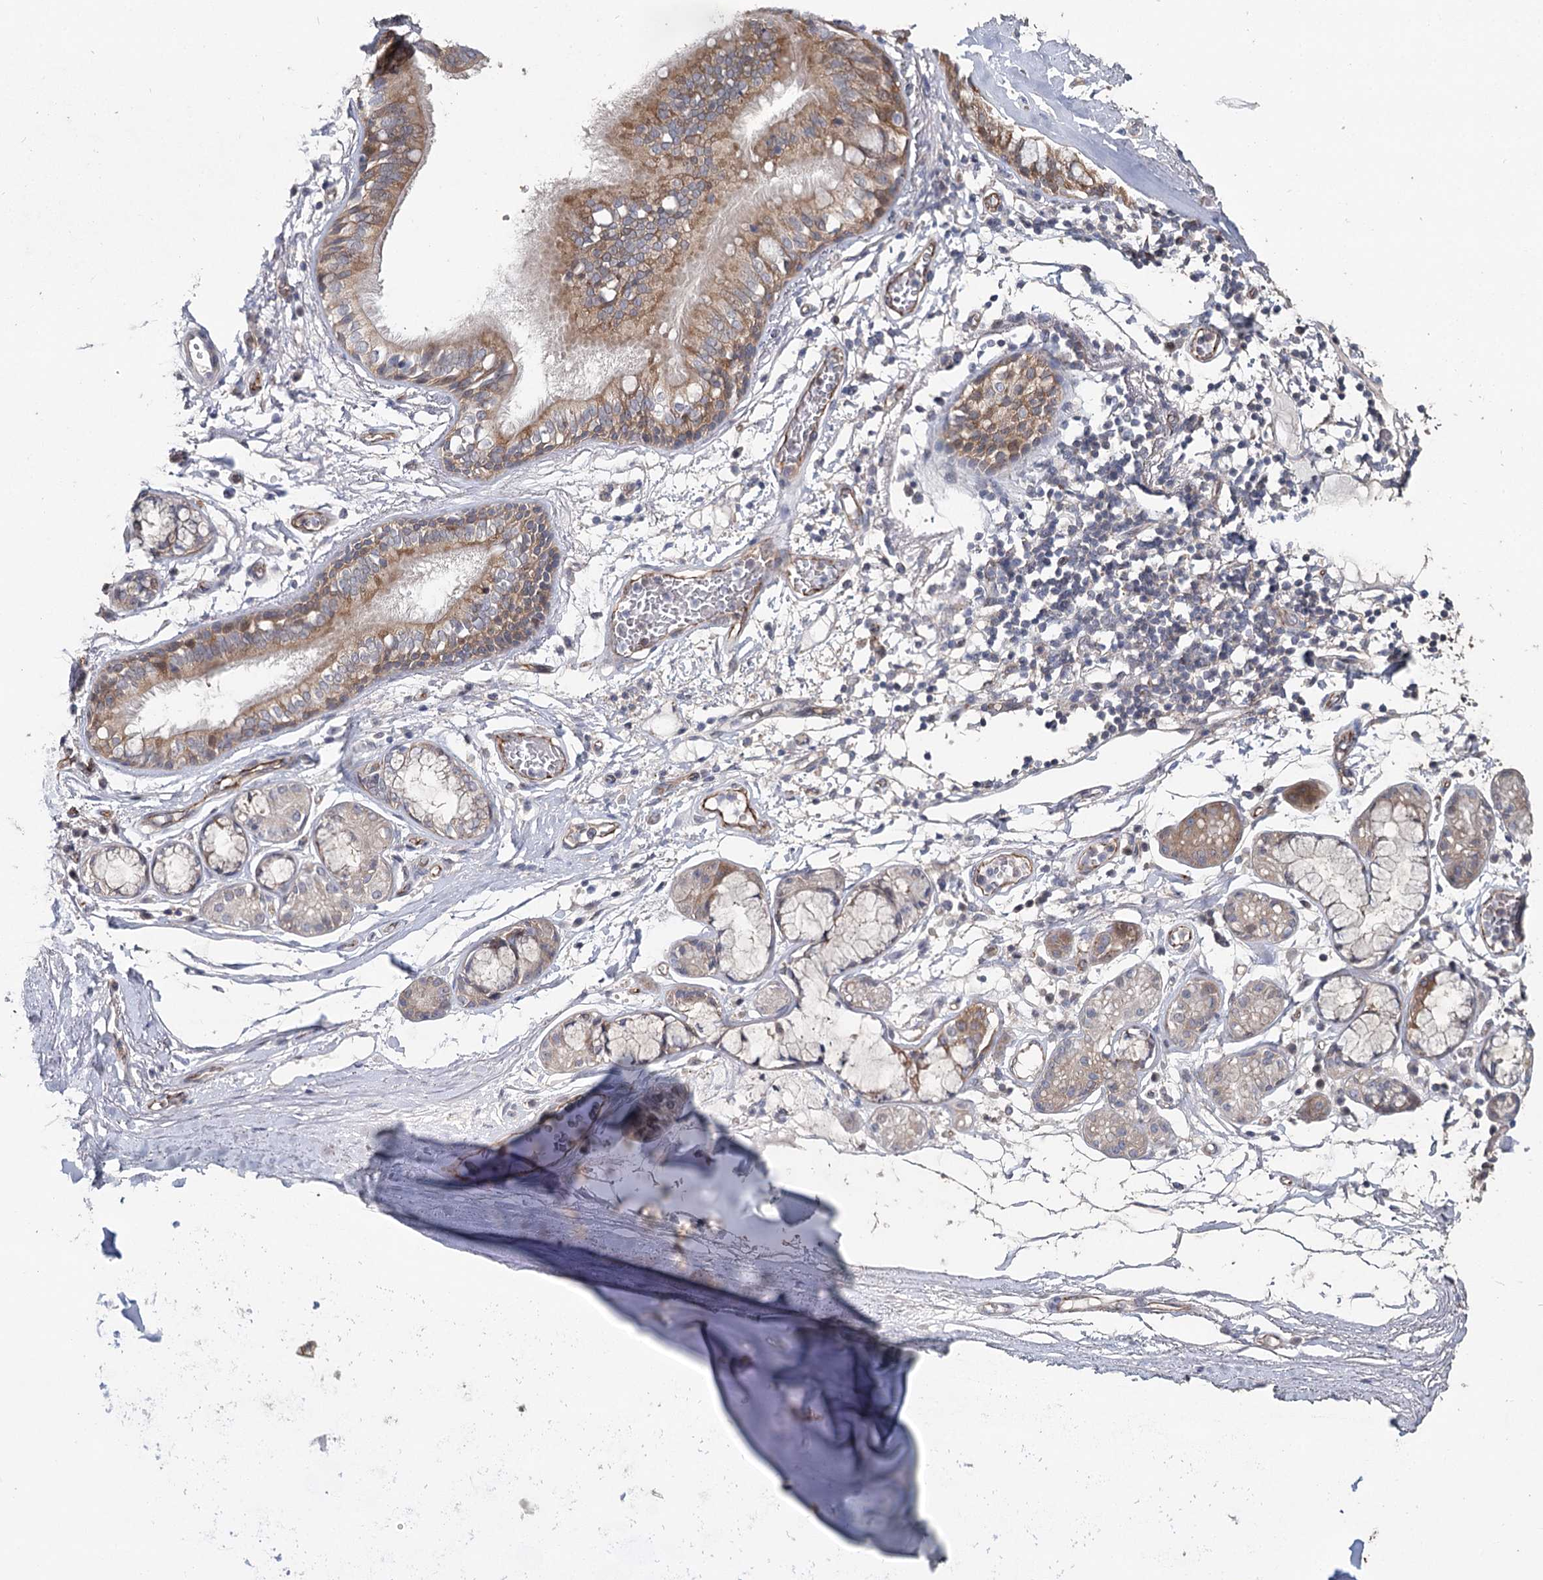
{"staining": {"intensity": "weak", "quantity": "25%-75%", "location": "cytoplasmic/membranous"}, "tissue": "adipose tissue", "cell_type": "Adipocytes", "image_type": "normal", "snomed": [{"axis": "morphology", "description": "Normal tissue, NOS"}, {"axis": "topography", "description": "Cartilage tissue"}], "caption": "Adipocytes demonstrate low levels of weak cytoplasmic/membranous staining in about 25%-75% of cells in normal human adipose tissue.", "gene": "MAP3K13", "patient": {"sex": "female", "age": 63}}